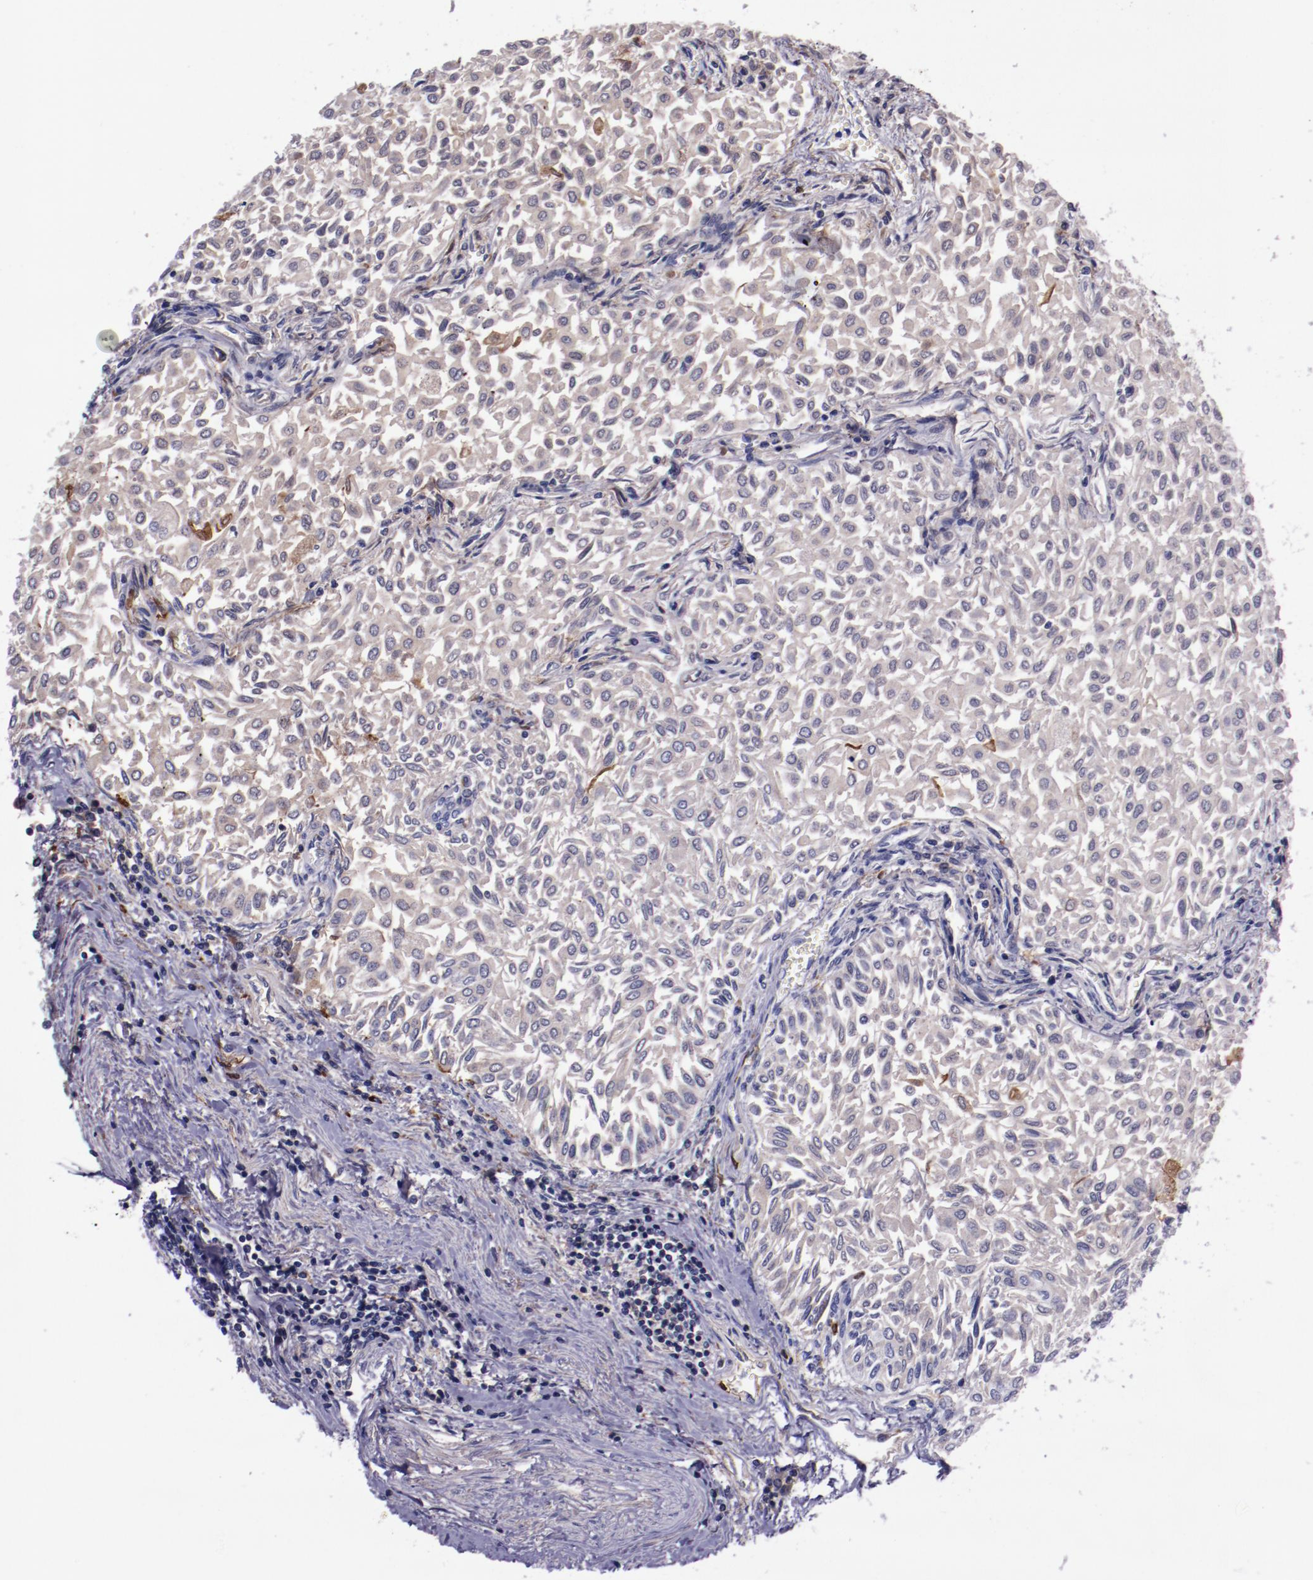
{"staining": {"intensity": "weak", "quantity": ">75%", "location": "cytoplasmic/membranous"}, "tissue": "urothelial cancer", "cell_type": "Tumor cells", "image_type": "cancer", "snomed": [{"axis": "morphology", "description": "Urothelial carcinoma, Low grade"}, {"axis": "topography", "description": "Urinary bladder"}], "caption": "Immunohistochemistry (IHC) (DAB) staining of urothelial carcinoma (low-grade) reveals weak cytoplasmic/membranous protein positivity in approximately >75% of tumor cells.", "gene": "APOH", "patient": {"sex": "male", "age": 64}}